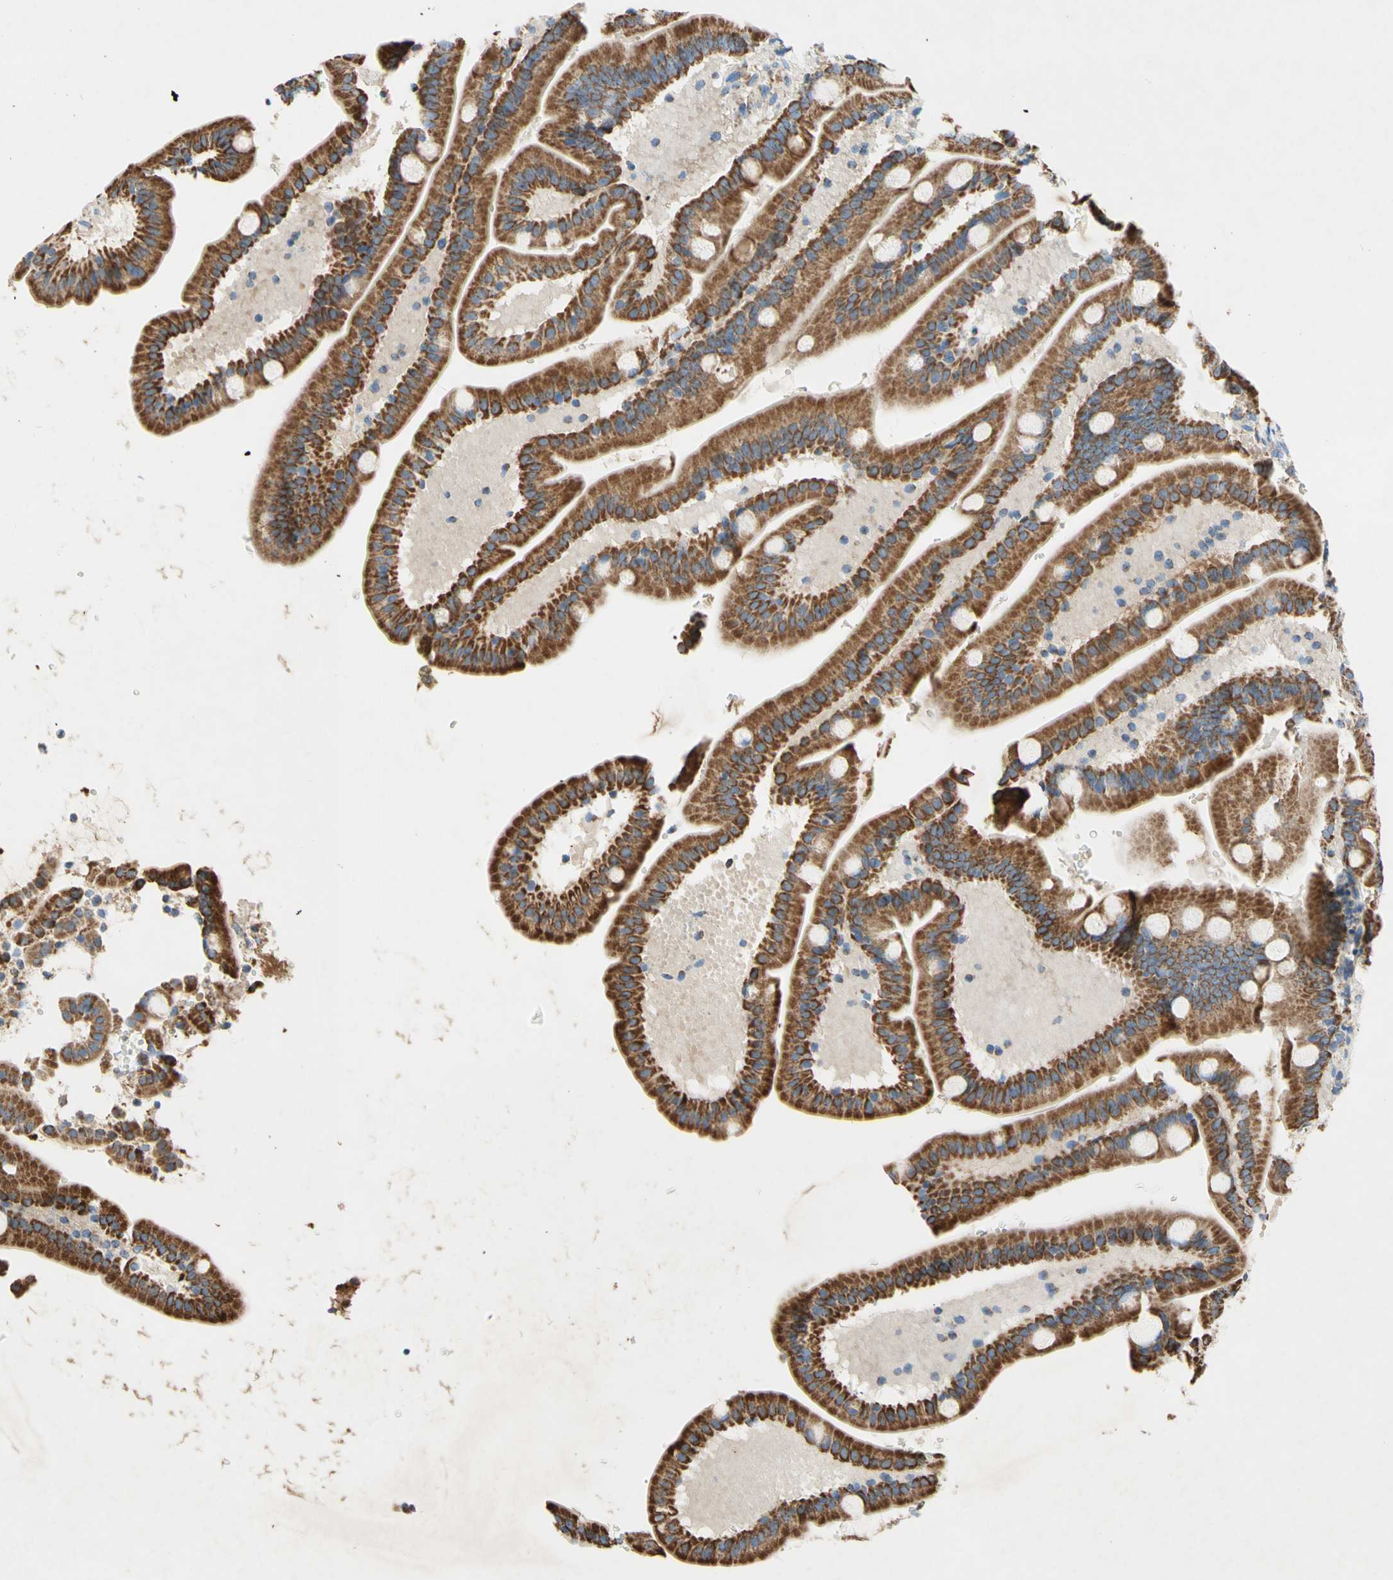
{"staining": {"intensity": "strong", "quantity": ">75%", "location": "cytoplasmic/membranous"}, "tissue": "duodenum", "cell_type": "Glandular cells", "image_type": "normal", "snomed": [{"axis": "morphology", "description": "Normal tissue, NOS"}, {"axis": "topography", "description": "Duodenum"}], "caption": "A micrograph of duodenum stained for a protein reveals strong cytoplasmic/membranous brown staining in glandular cells.", "gene": "SDHB", "patient": {"sex": "male", "age": 54}}